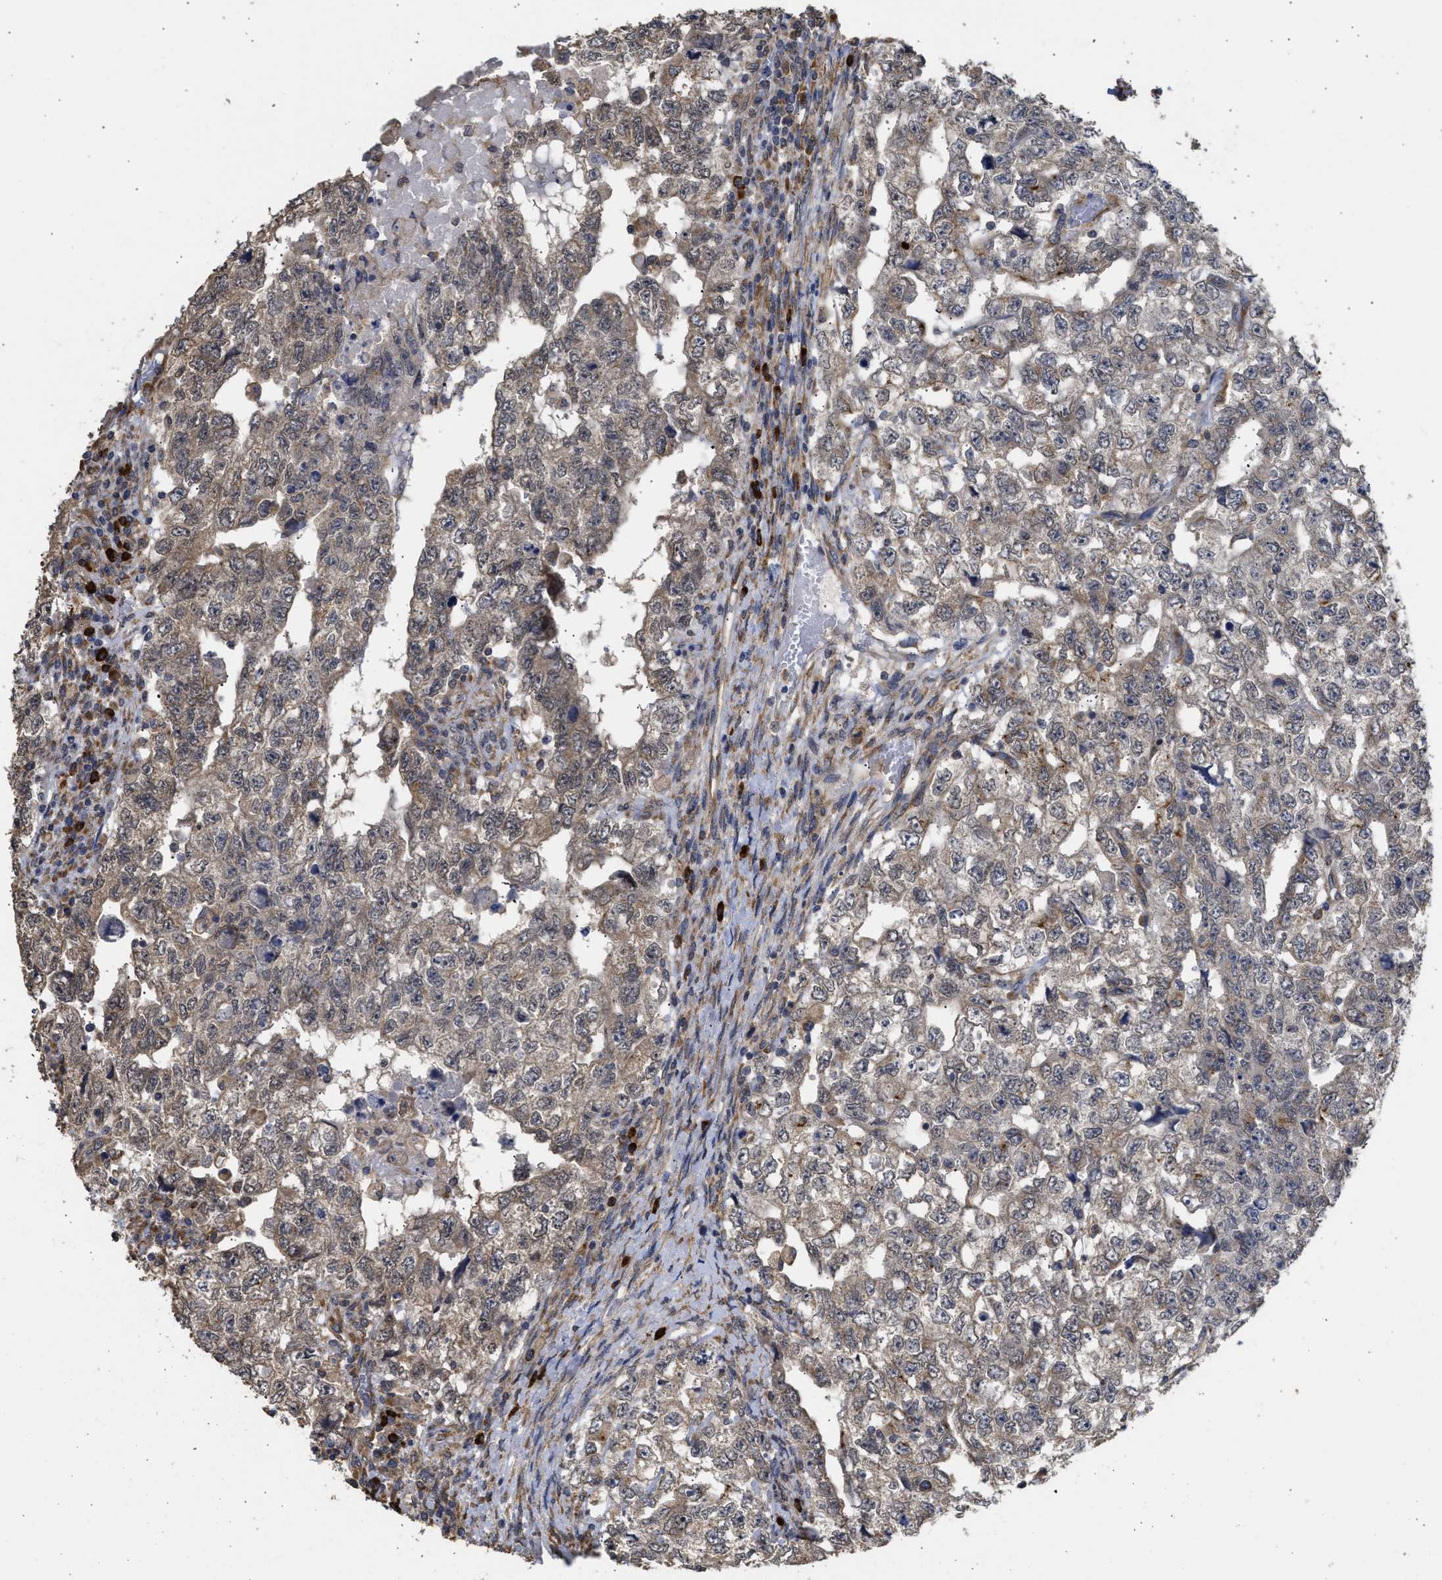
{"staining": {"intensity": "weak", "quantity": ">75%", "location": "cytoplasmic/membranous"}, "tissue": "testis cancer", "cell_type": "Tumor cells", "image_type": "cancer", "snomed": [{"axis": "morphology", "description": "Carcinoma, Embryonal, NOS"}, {"axis": "topography", "description": "Testis"}], "caption": "Immunohistochemistry photomicrograph of embryonal carcinoma (testis) stained for a protein (brown), which exhibits low levels of weak cytoplasmic/membranous staining in about >75% of tumor cells.", "gene": "DNAJC1", "patient": {"sex": "male", "age": 36}}